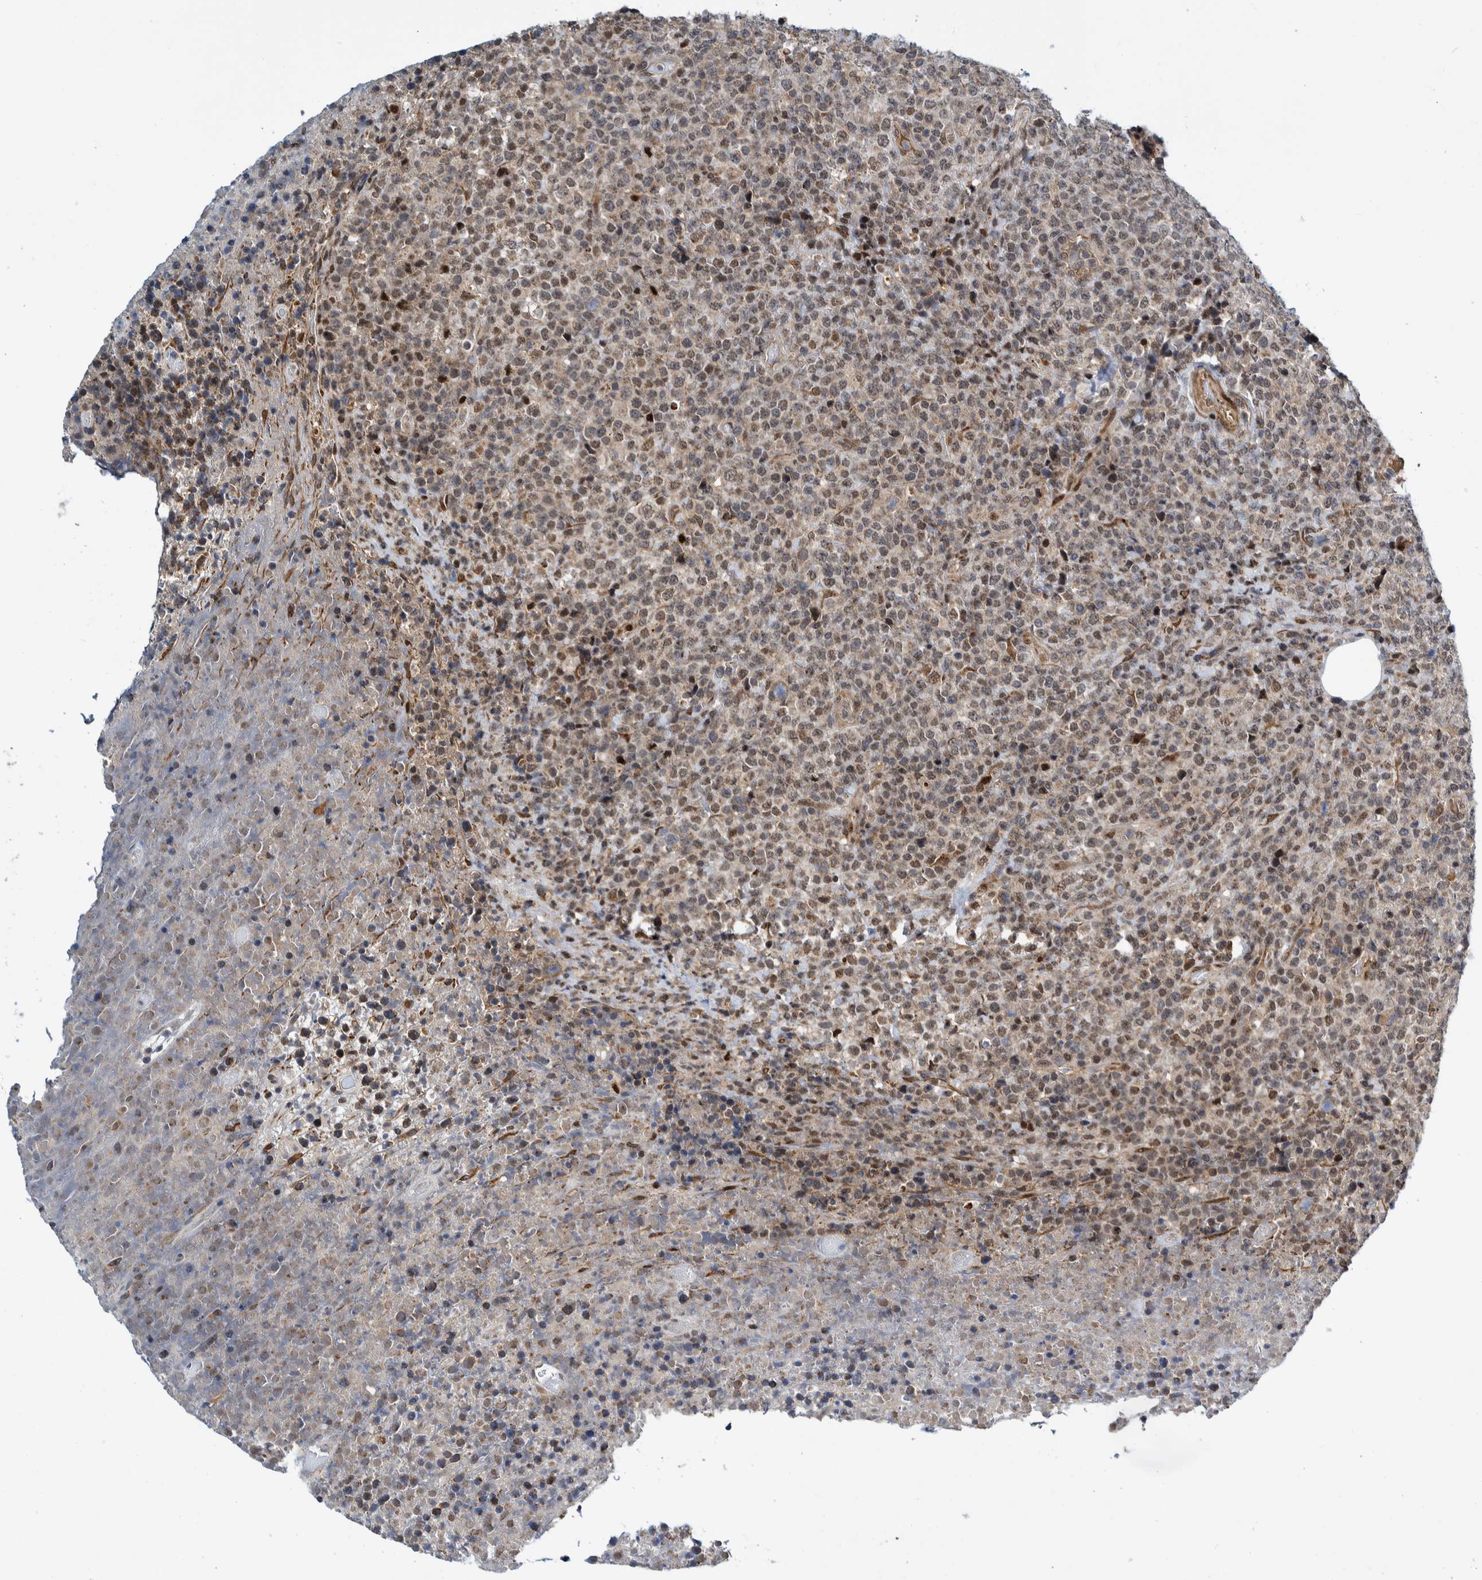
{"staining": {"intensity": "weak", "quantity": "25%-75%", "location": "cytoplasmic/membranous,nuclear"}, "tissue": "lymphoma", "cell_type": "Tumor cells", "image_type": "cancer", "snomed": [{"axis": "morphology", "description": "Malignant lymphoma, non-Hodgkin's type, High grade"}, {"axis": "topography", "description": "Lymph node"}], "caption": "An image of high-grade malignant lymphoma, non-Hodgkin's type stained for a protein reveals weak cytoplasmic/membranous and nuclear brown staining in tumor cells. (Stains: DAB in brown, nuclei in blue, Microscopy: brightfield microscopy at high magnification).", "gene": "CCDC57", "patient": {"sex": "male", "age": 13}}